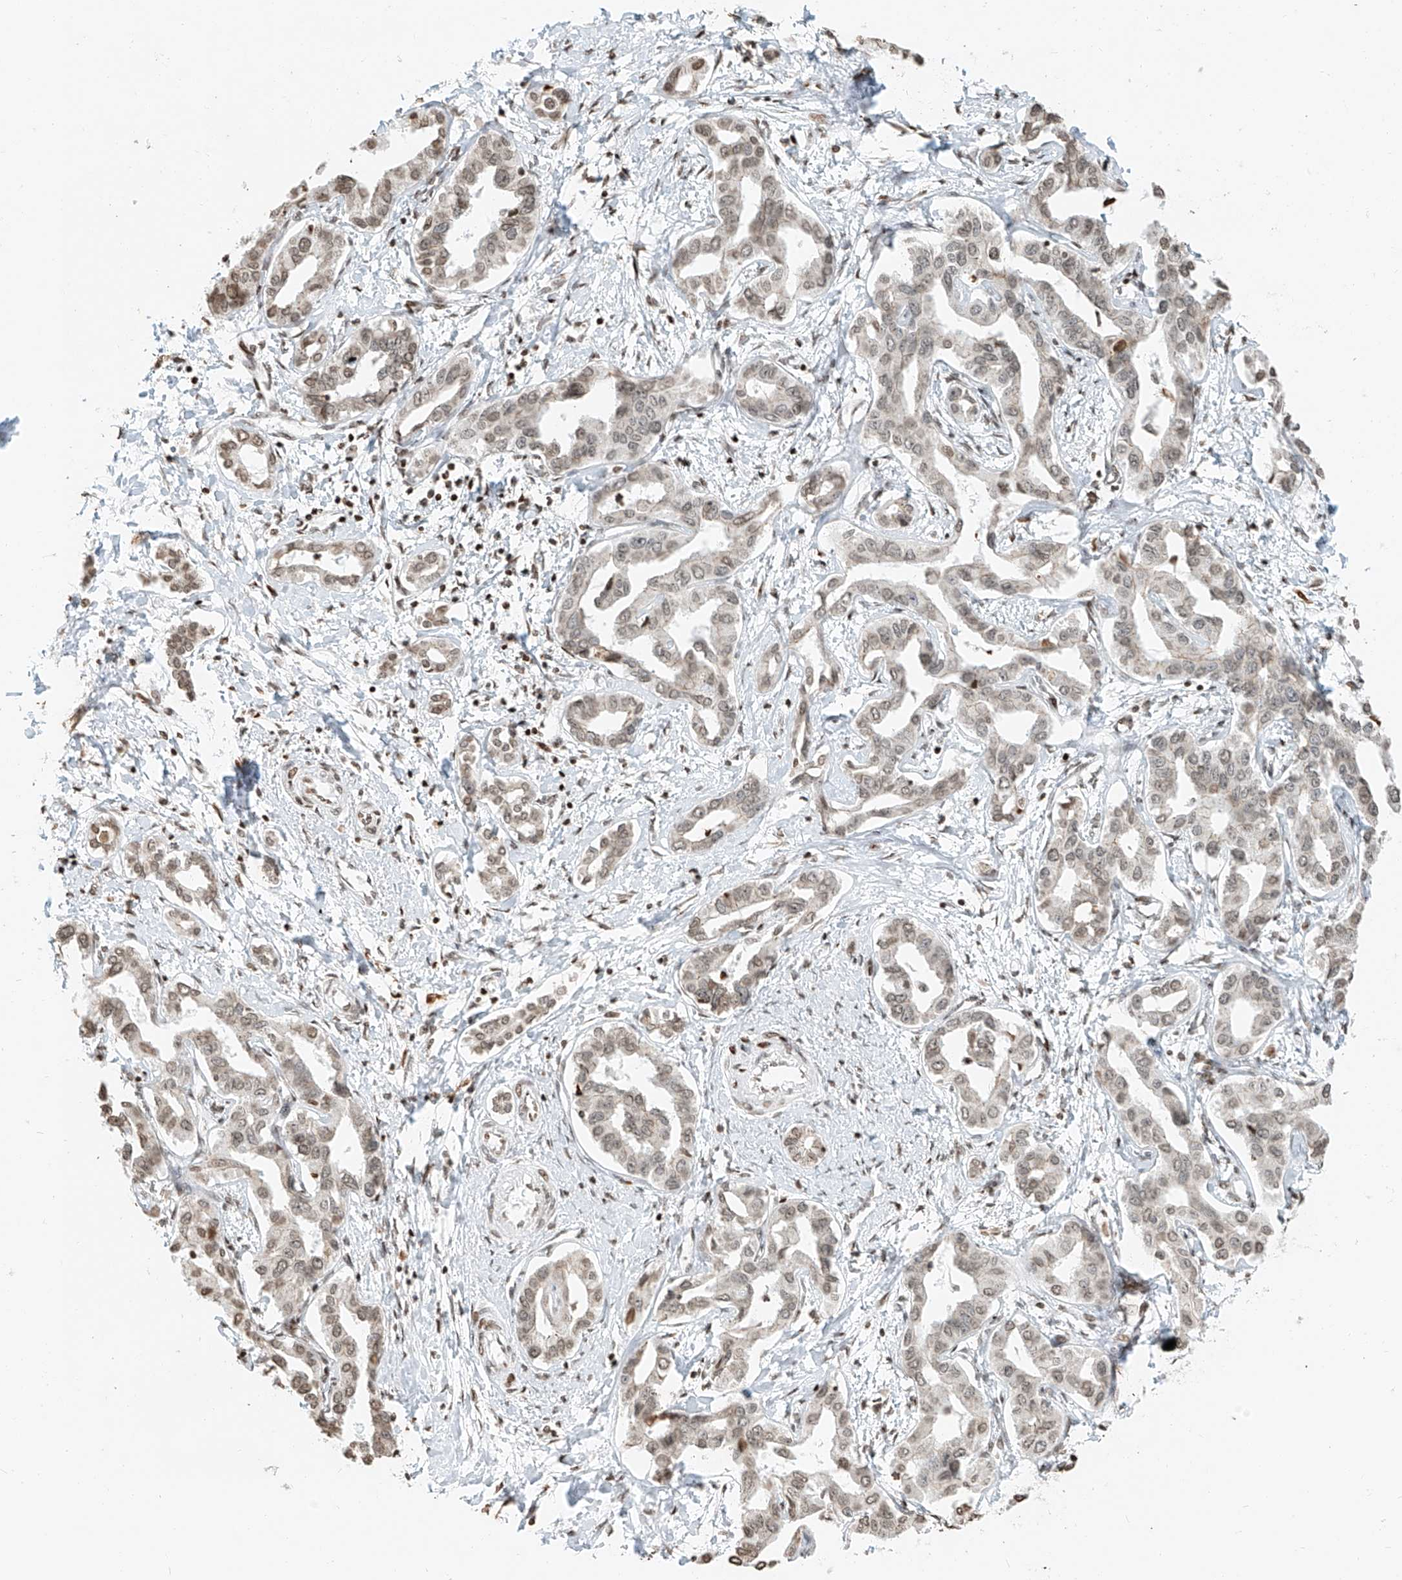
{"staining": {"intensity": "moderate", "quantity": ">75%", "location": "nuclear"}, "tissue": "liver cancer", "cell_type": "Tumor cells", "image_type": "cancer", "snomed": [{"axis": "morphology", "description": "Cholangiocarcinoma"}, {"axis": "topography", "description": "Liver"}], "caption": "There is medium levels of moderate nuclear expression in tumor cells of liver cholangiocarcinoma, as demonstrated by immunohistochemical staining (brown color).", "gene": "C17orf58", "patient": {"sex": "male", "age": 59}}